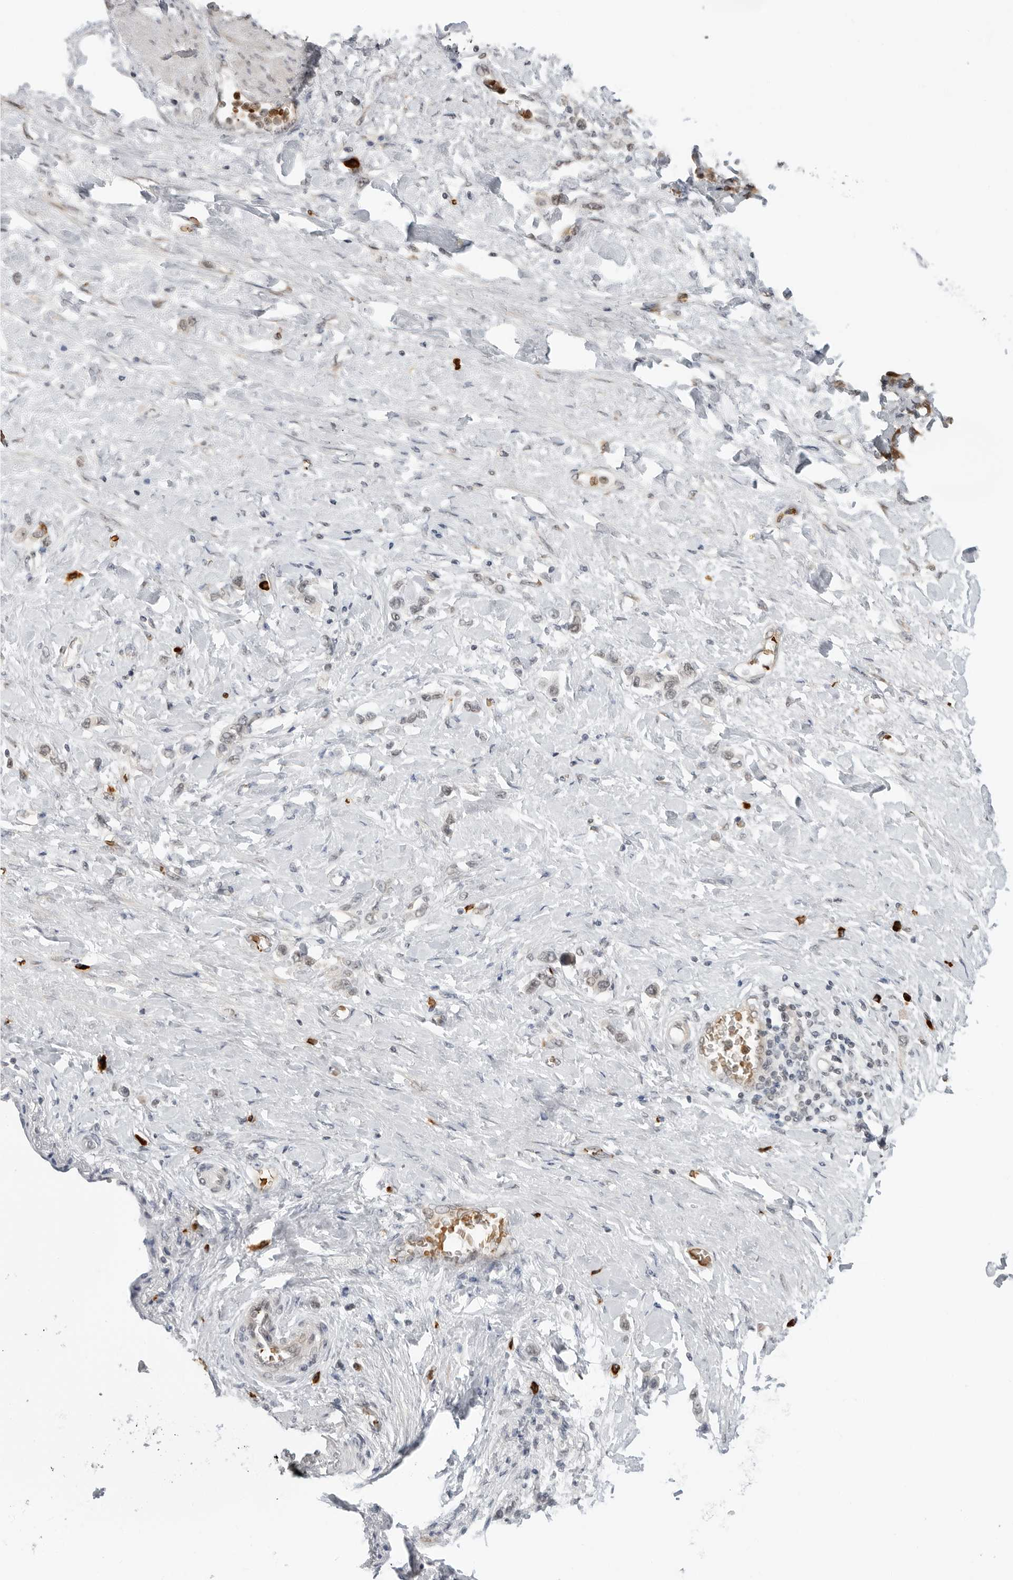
{"staining": {"intensity": "weak", "quantity": "<25%", "location": "cytoplasmic/membranous"}, "tissue": "stomach cancer", "cell_type": "Tumor cells", "image_type": "cancer", "snomed": [{"axis": "morphology", "description": "Adenocarcinoma, NOS"}, {"axis": "topography", "description": "Stomach"}], "caption": "Immunohistochemistry histopathology image of neoplastic tissue: human stomach adenocarcinoma stained with DAB displays no significant protein expression in tumor cells. (DAB (3,3'-diaminobenzidine) immunohistochemistry (IHC) with hematoxylin counter stain).", "gene": "SUGCT", "patient": {"sex": "female", "age": 65}}